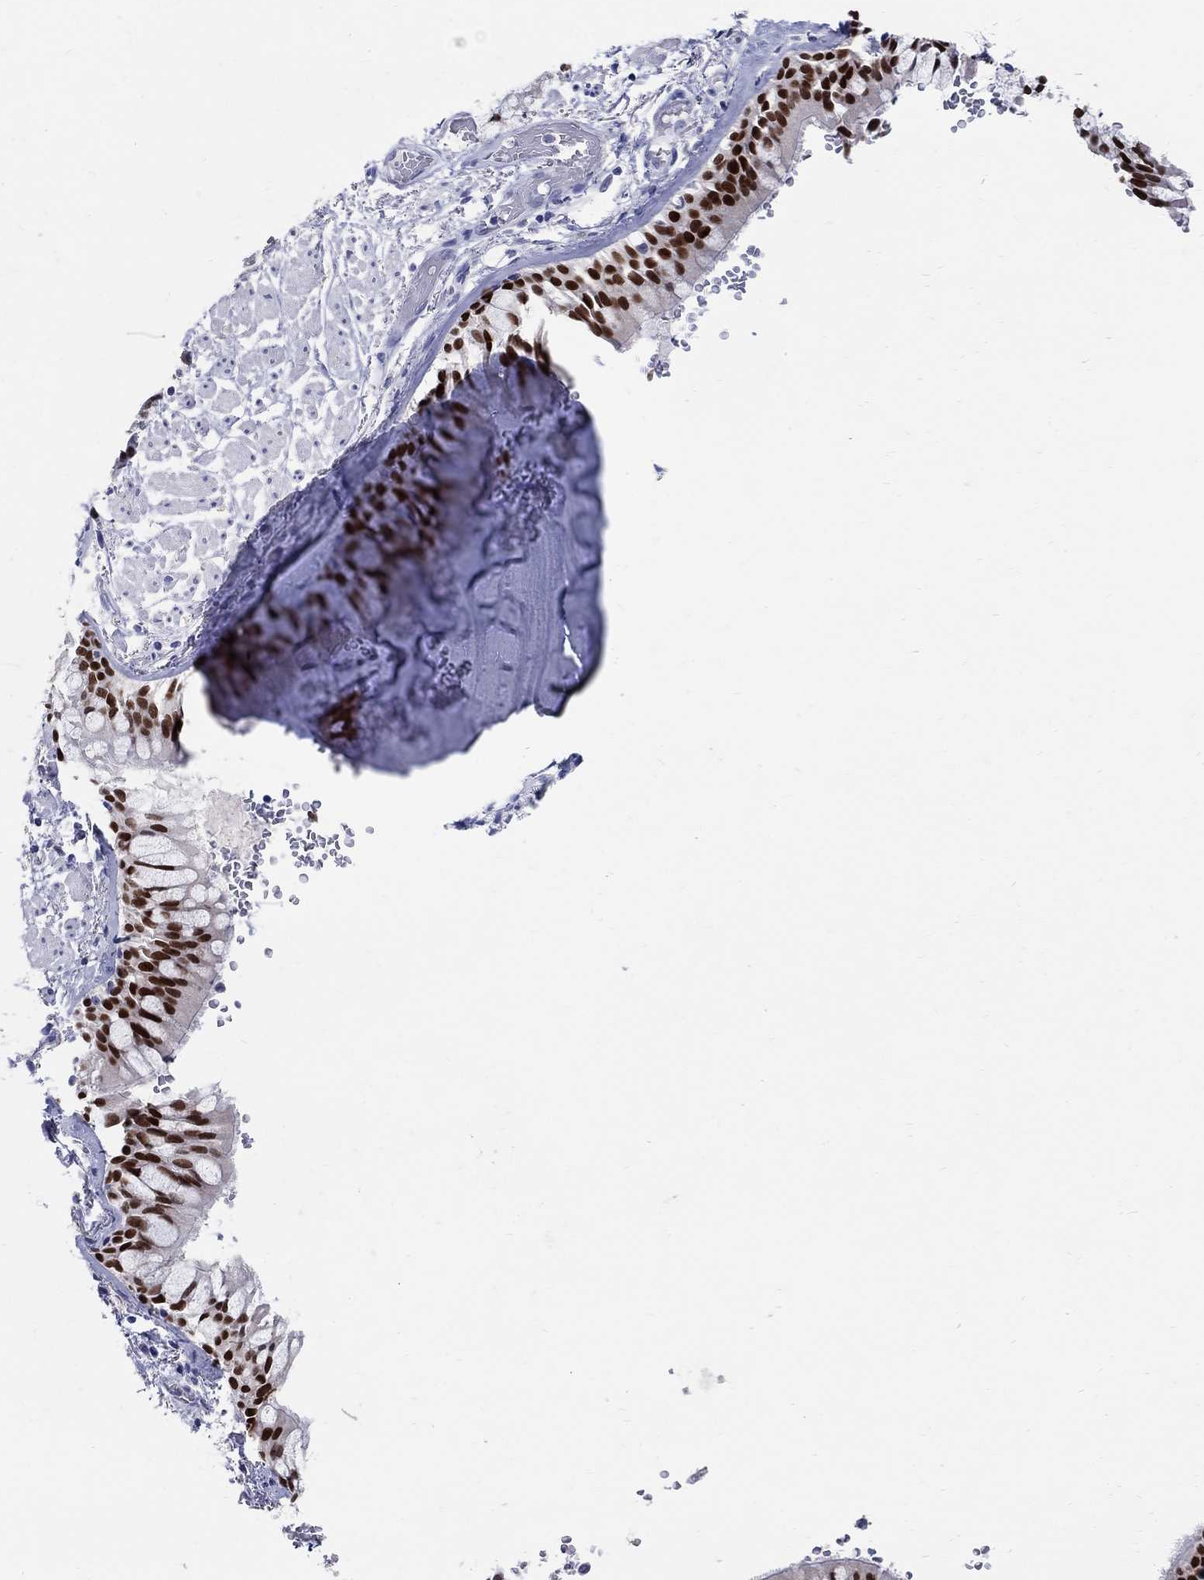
{"staining": {"intensity": "strong", "quantity": ">75%", "location": "nuclear"}, "tissue": "bronchus", "cell_type": "Respiratory epithelial cells", "image_type": "normal", "snomed": [{"axis": "morphology", "description": "Normal tissue, NOS"}, {"axis": "topography", "description": "Bronchus"}, {"axis": "topography", "description": "Lung"}], "caption": "This is a micrograph of IHC staining of benign bronchus, which shows strong staining in the nuclear of respiratory epithelial cells.", "gene": "SOX2", "patient": {"sex": "female", "age": 57}}